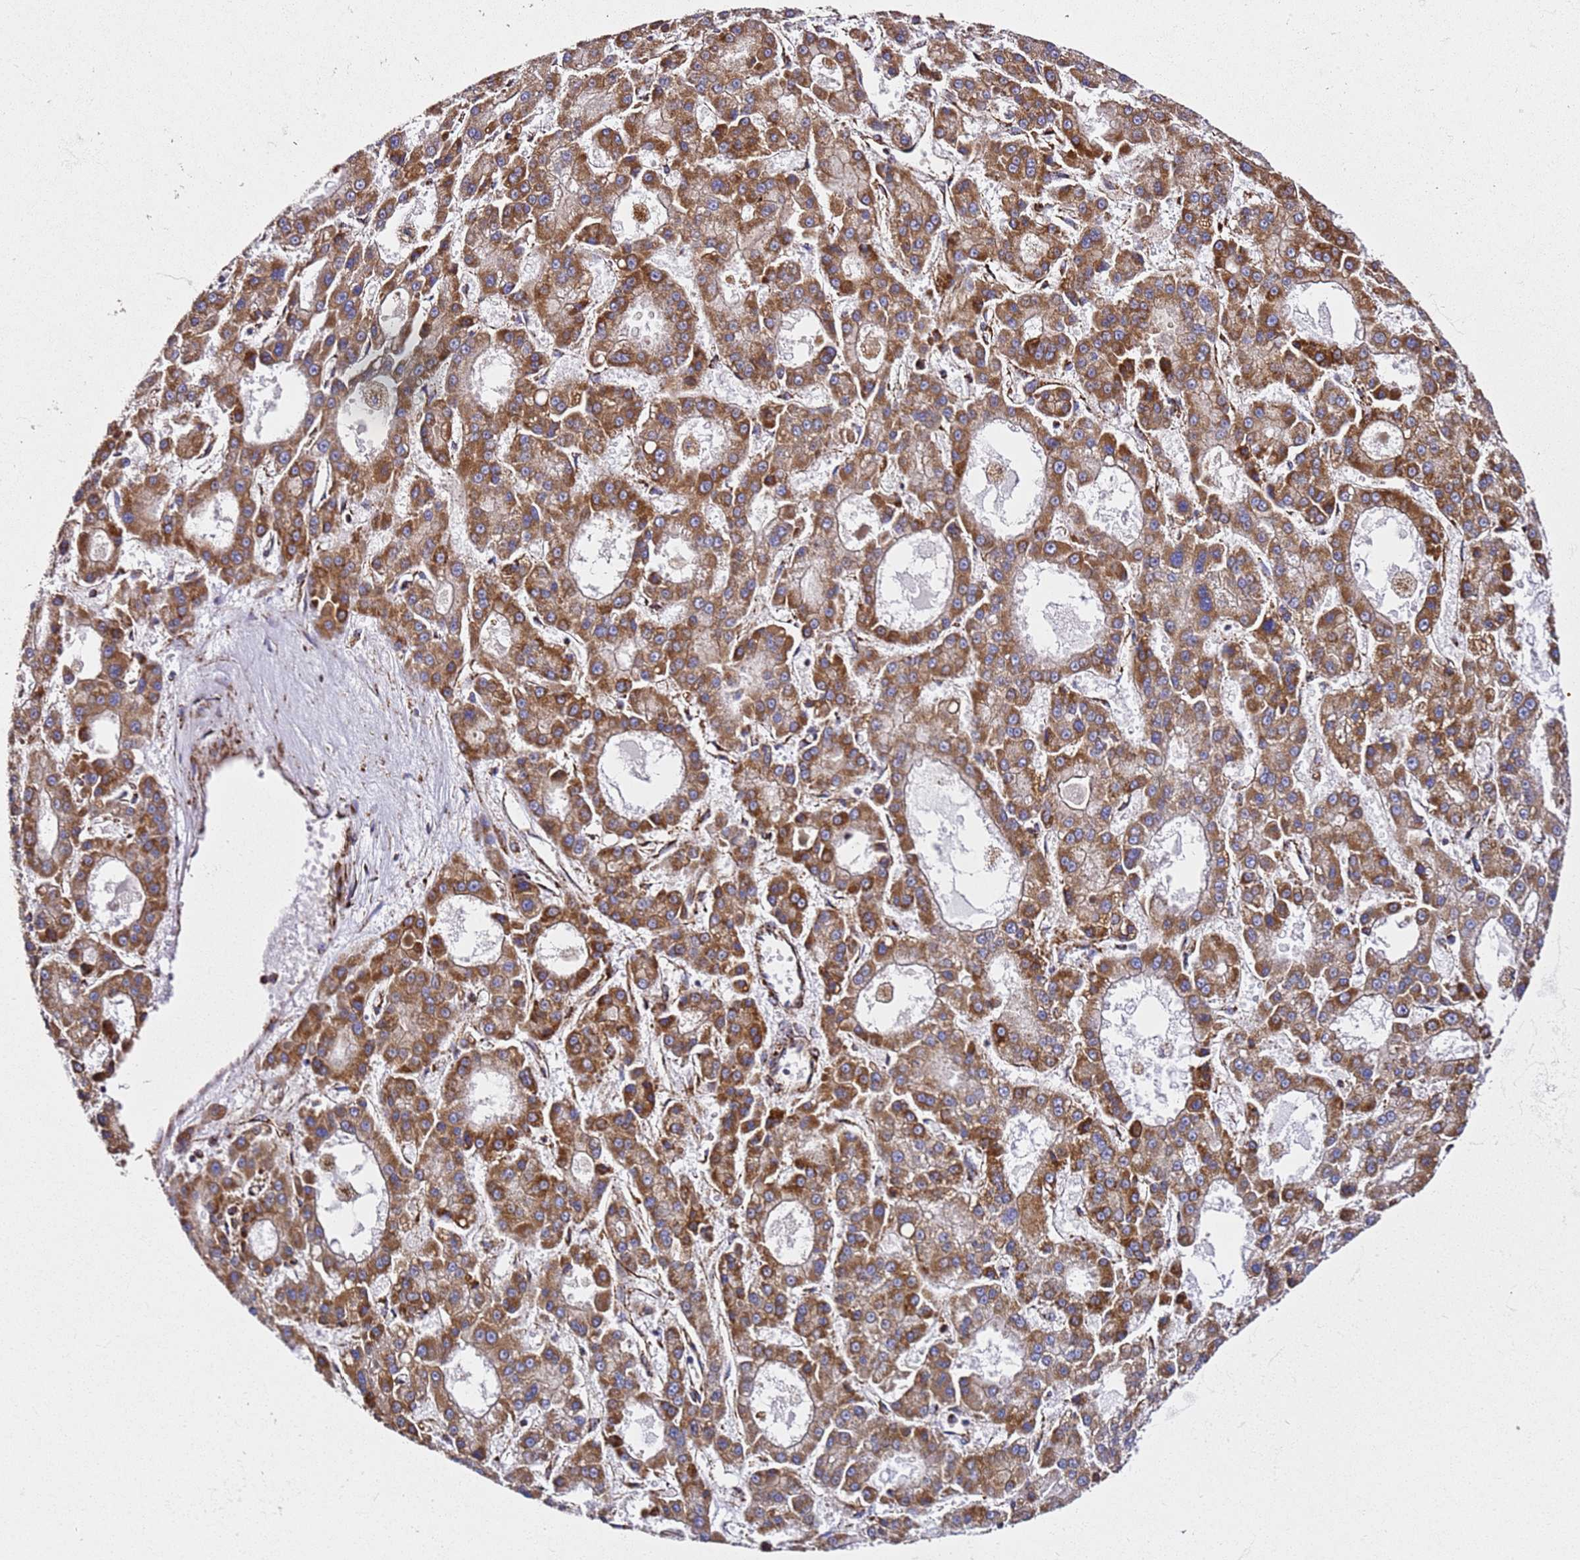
{"staining": {"intensity": "moderate", "quantity": ">75%", "location": "cytoplasmic/membranous"}, "tissue": "liver cancer", "cell_type": "Tumor cells", "image_type": "cancer", "snomed": [{"axis": "morphology", "description": "Carcinoma, Hepatocellular, NOS"}, {"axis": "topography", "description": "Liver"}], "caption": "Liver cancer (hepatocellular carcinoma) stained with DAB immunohistochemistry demonstrates medium levels of moderate cytoplasmic/membranous staining in about >75% of tumor cells.", "gene": "NDUFA3", "patient": {"sex": "male", "age": 70}}